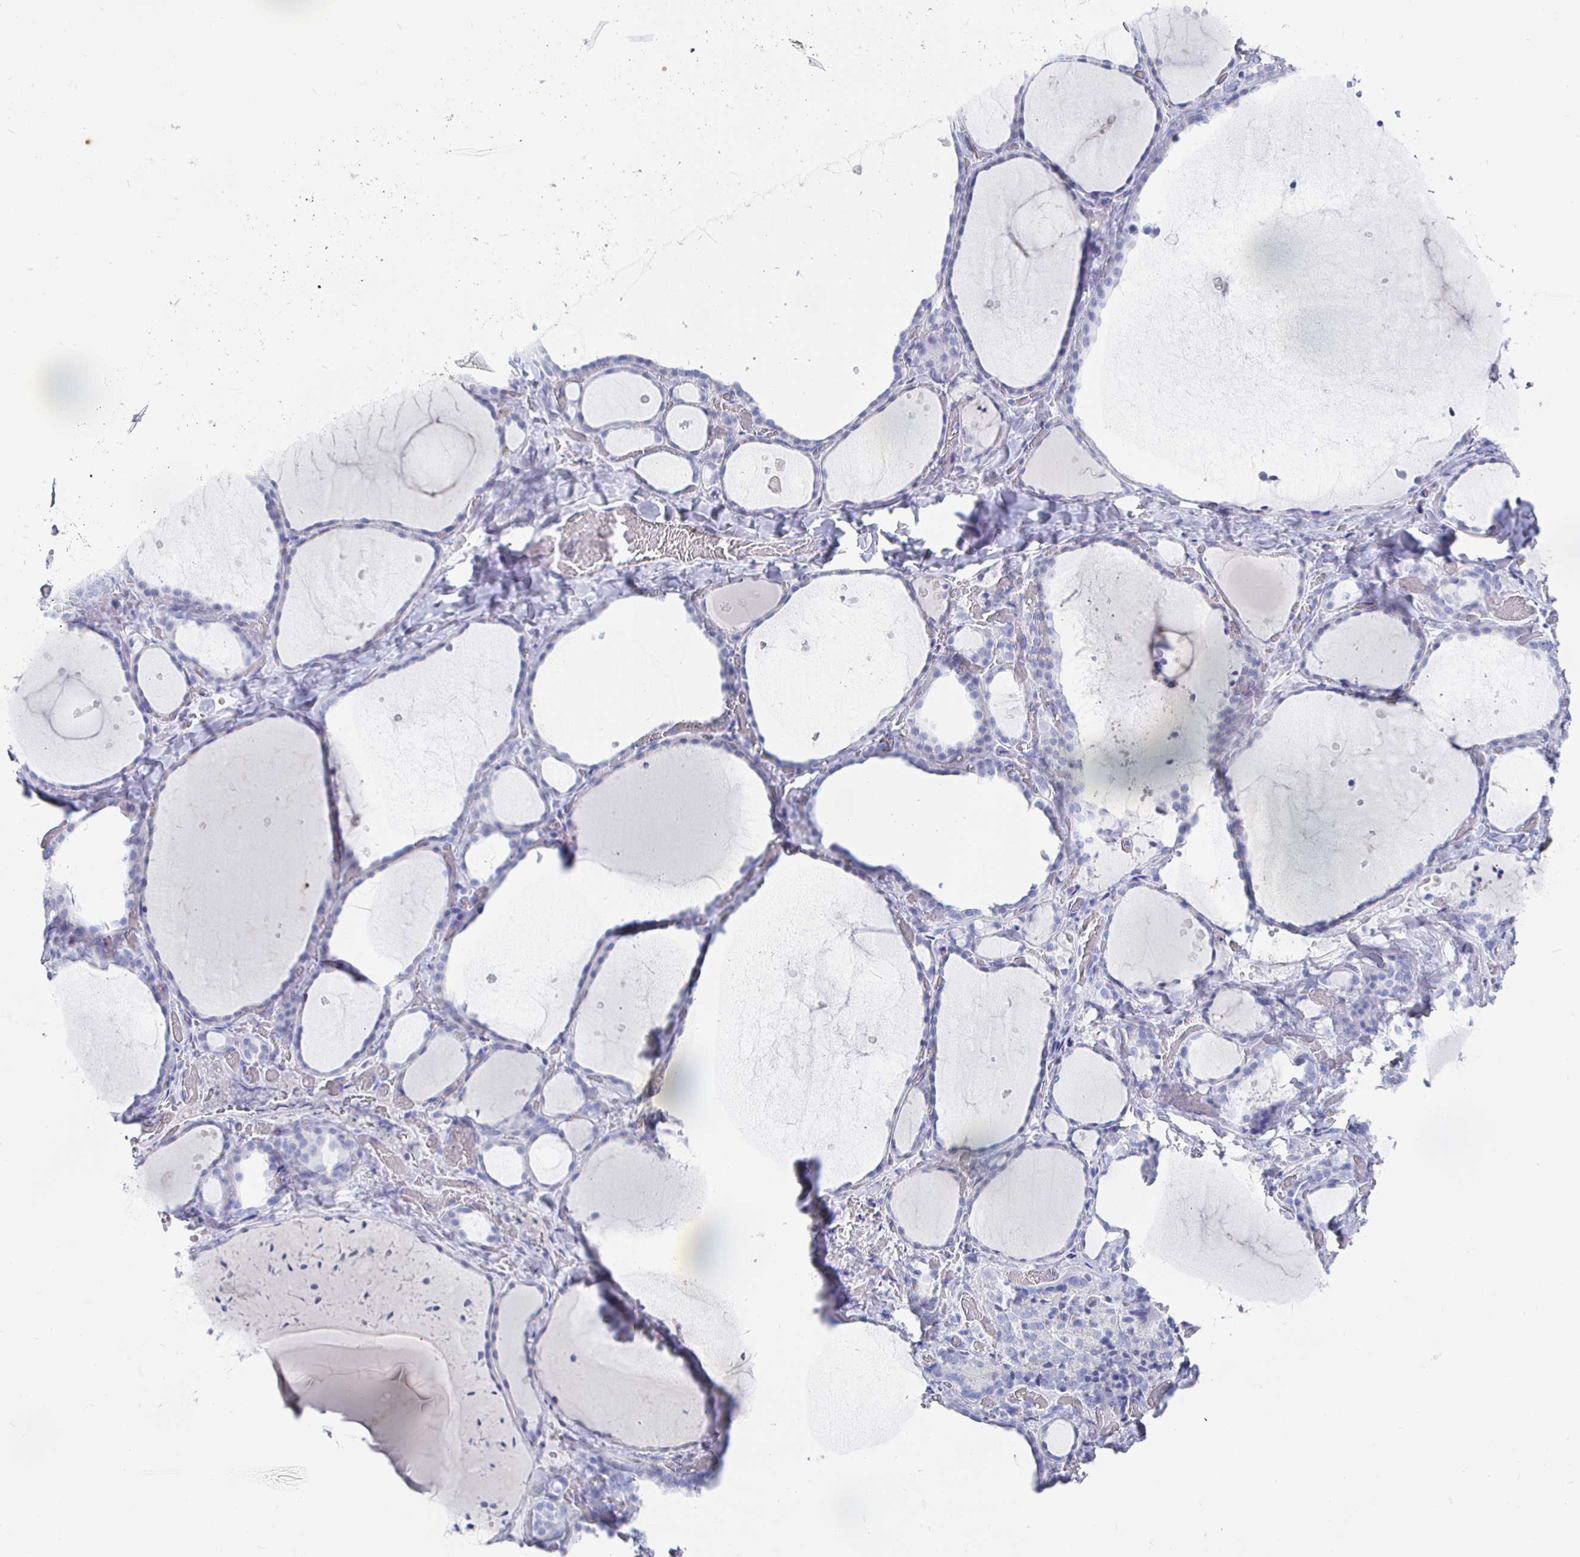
{"staining": {"intensity": "negative", "quantity": "none", "location": "none"}, "tissue": "thyroid gland", "cell_type": "Glandular cells", "image_type": "normal", "snomed": [{"axis": "morphology", "description": "Normal tissue, NOS"}, {"axis": "topography", "description": "Thyroid gland"}], "caption": "Human thyroid gland stained for a protein using IHC reveals no expression in glandular cells.", "gene": "CLCA1", "patient": {"sex": "female", "age": 36}}